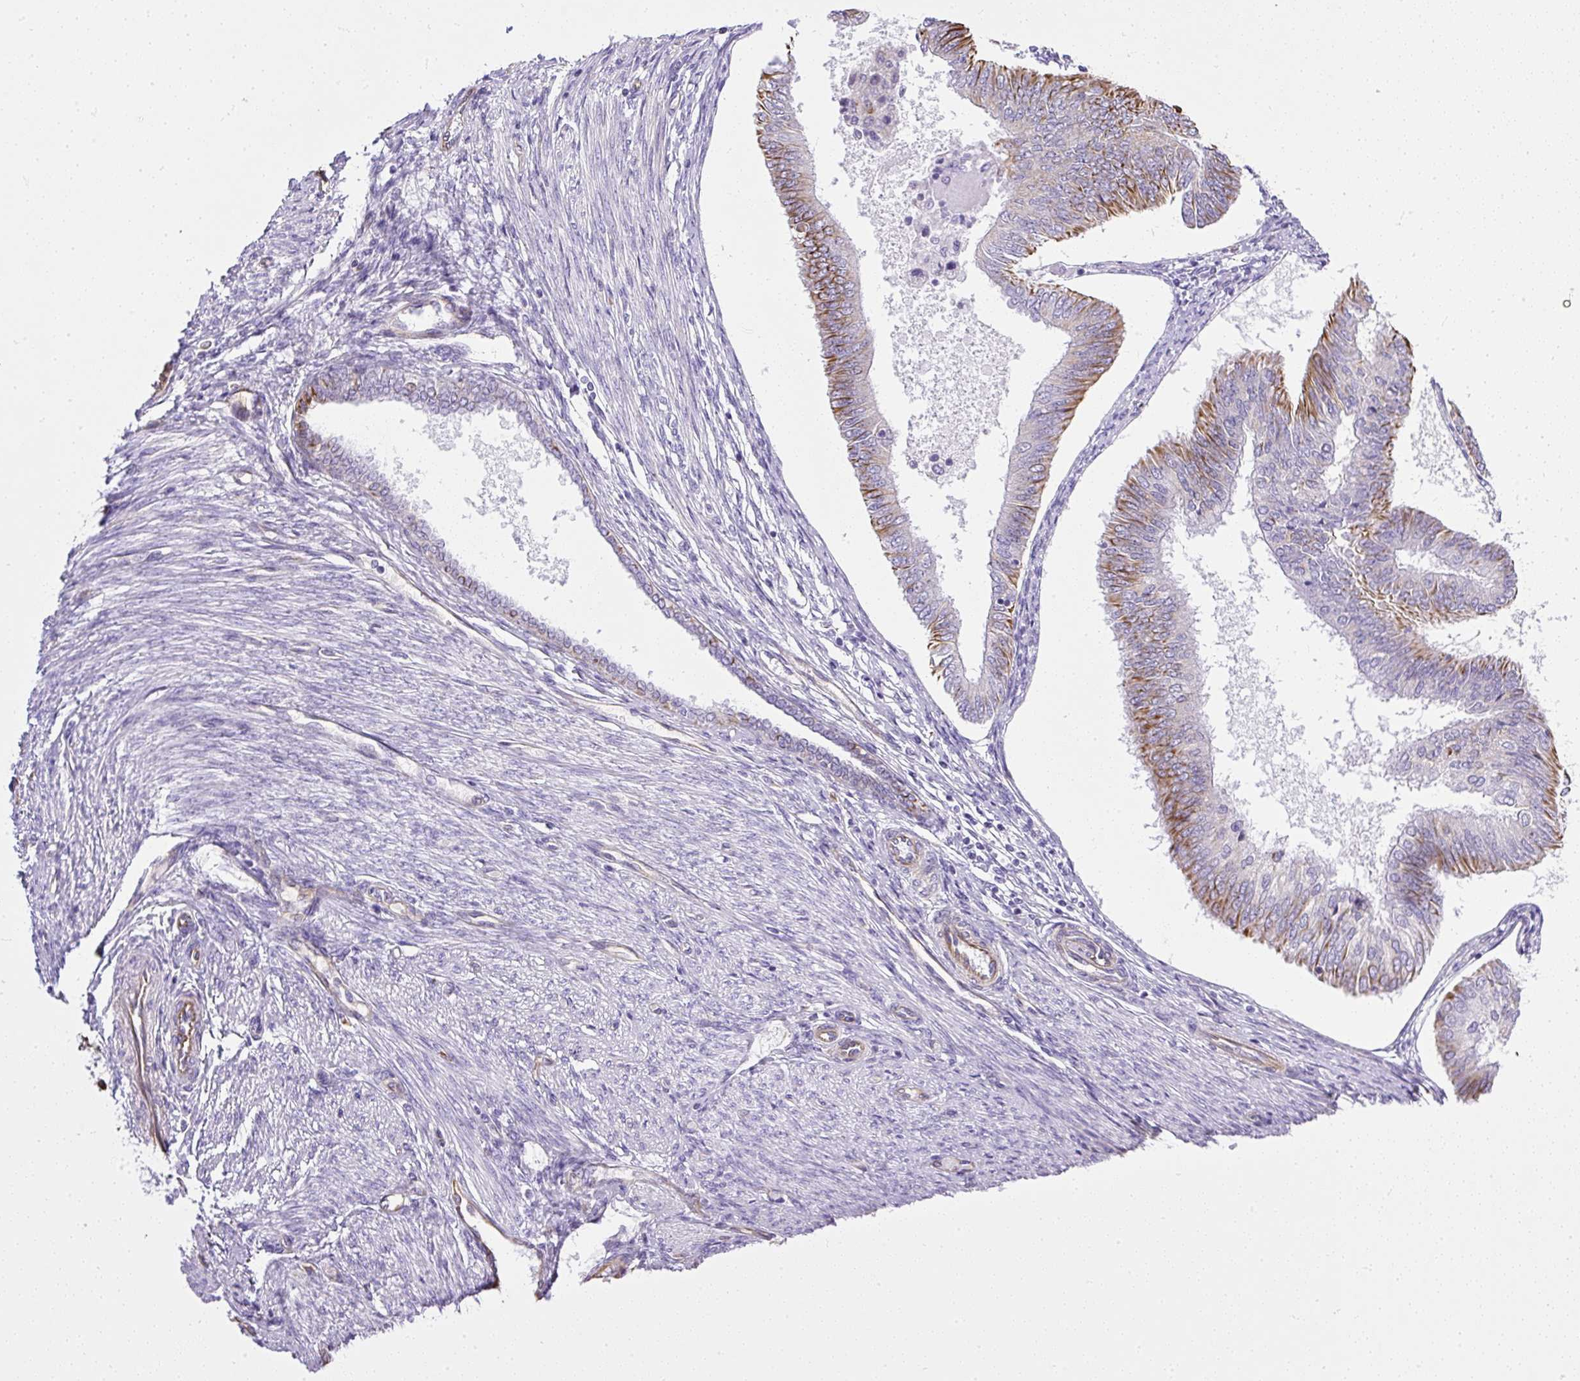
{"staining": {"intensity": "moderate", "quantity": "<25%", "location": "cytoplasmic/membranous"}, "tissue": "endometrial cancer", "cell_type": "Tumor cells", "image_type": "cancer", "snomed": [{"axis": "morphology", "description": "Adenocarcinoma, NOS"}, {"axis": "topography", "description": "Endometrium"}], "caption": "Human endometrial cancer stained with a protein marker demonstrates moderate staining in tumor cells.", "gene": "PLS1", "patient": {"sex": "female", "age": 58}}